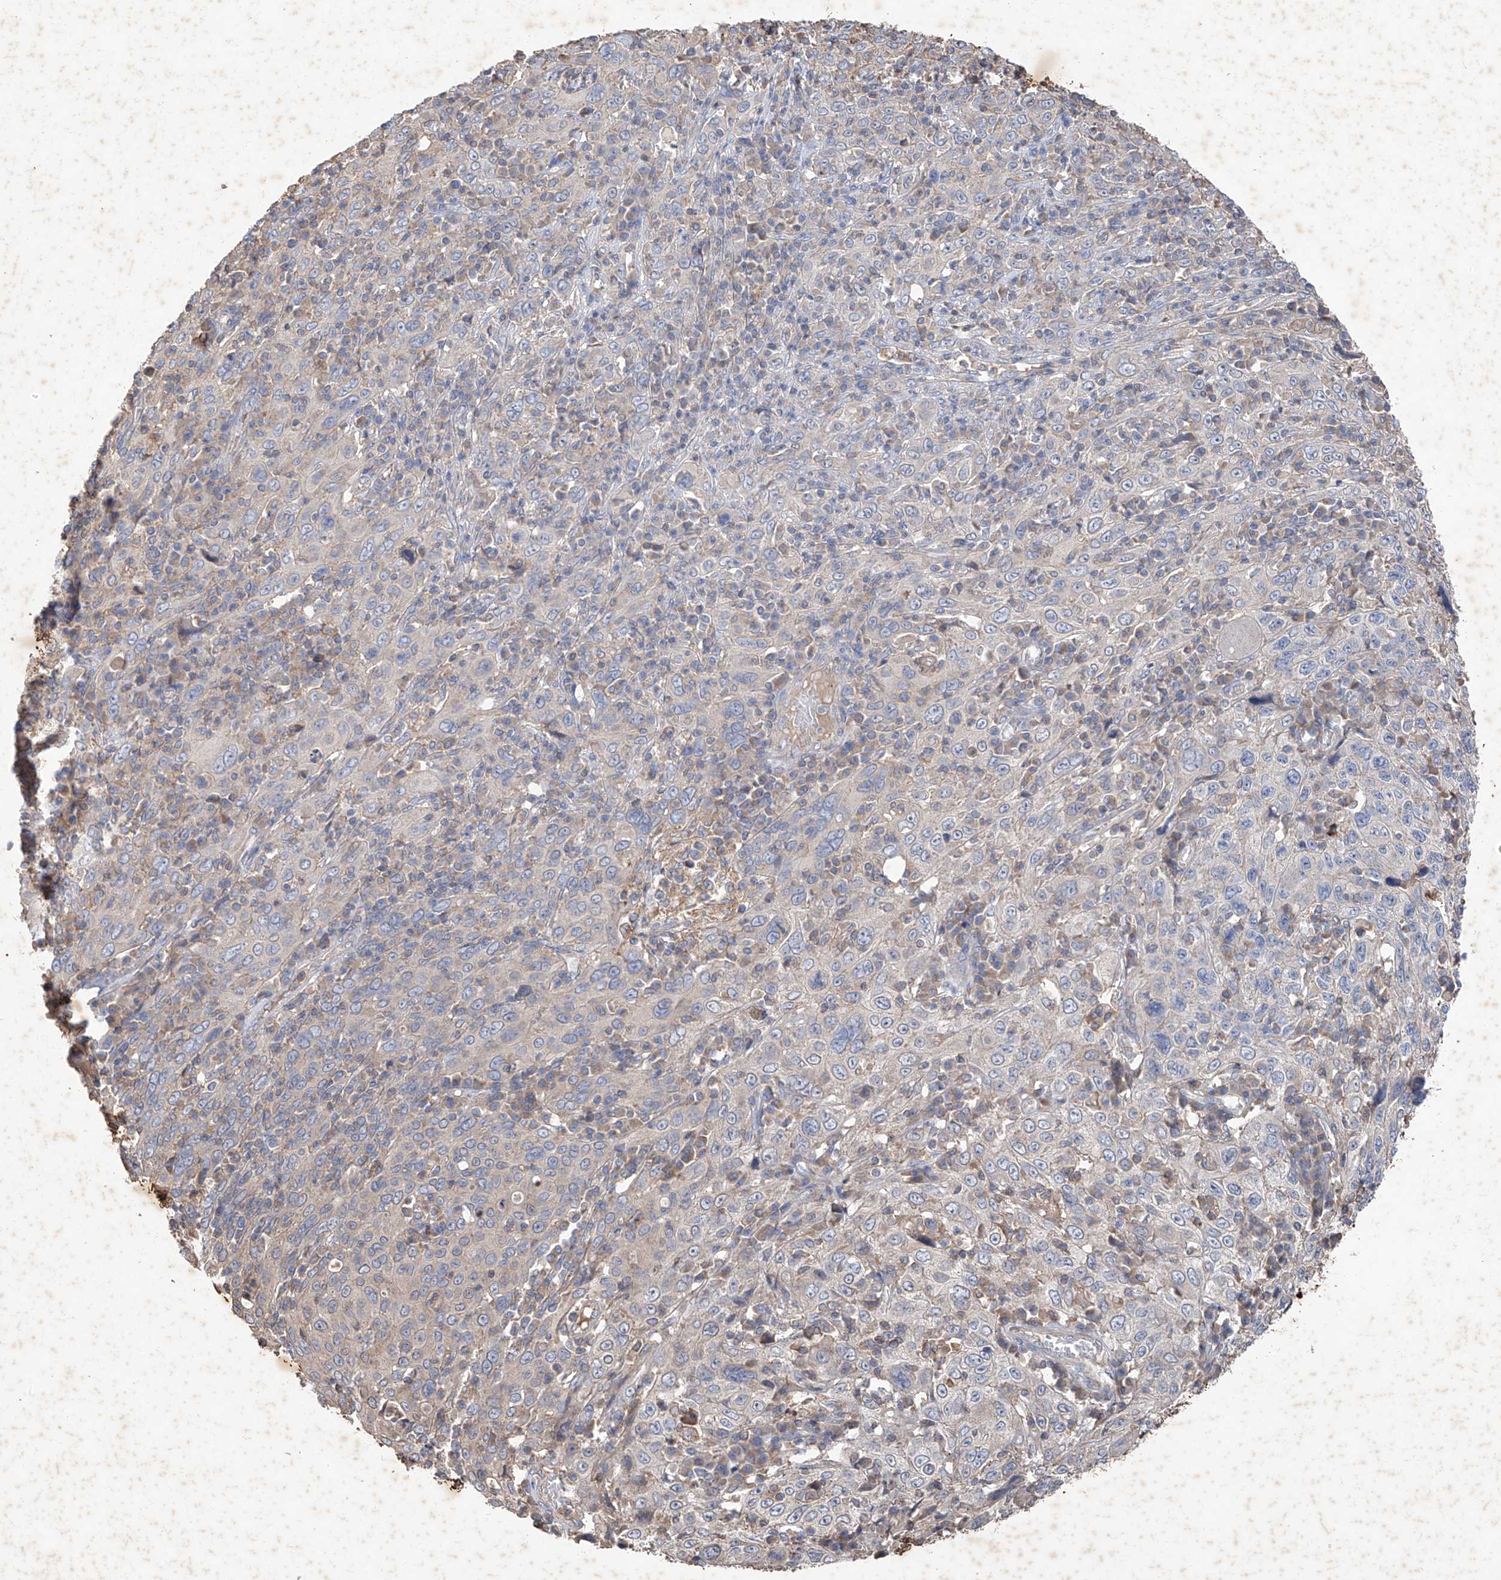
{"staining": {"intensity": "negative", "quantity": "none", "location": "none"}, "tissue": "cervical cancer", "cell_type": "Tumor cells", "image_type": "cancer", "snomed": [{"axis": "morphology", "description": "Squamous cell carcinoma, NOS"}, {"axis": "topography", "description": "Cervix"}], "caption": "This is a micrograph of IHC staining of cervical cancer (squamous cell carcinoma), which shows no staining in tumor cells.", "gene": "EDN1", "patient": {"sex": "female", "age": 46}}